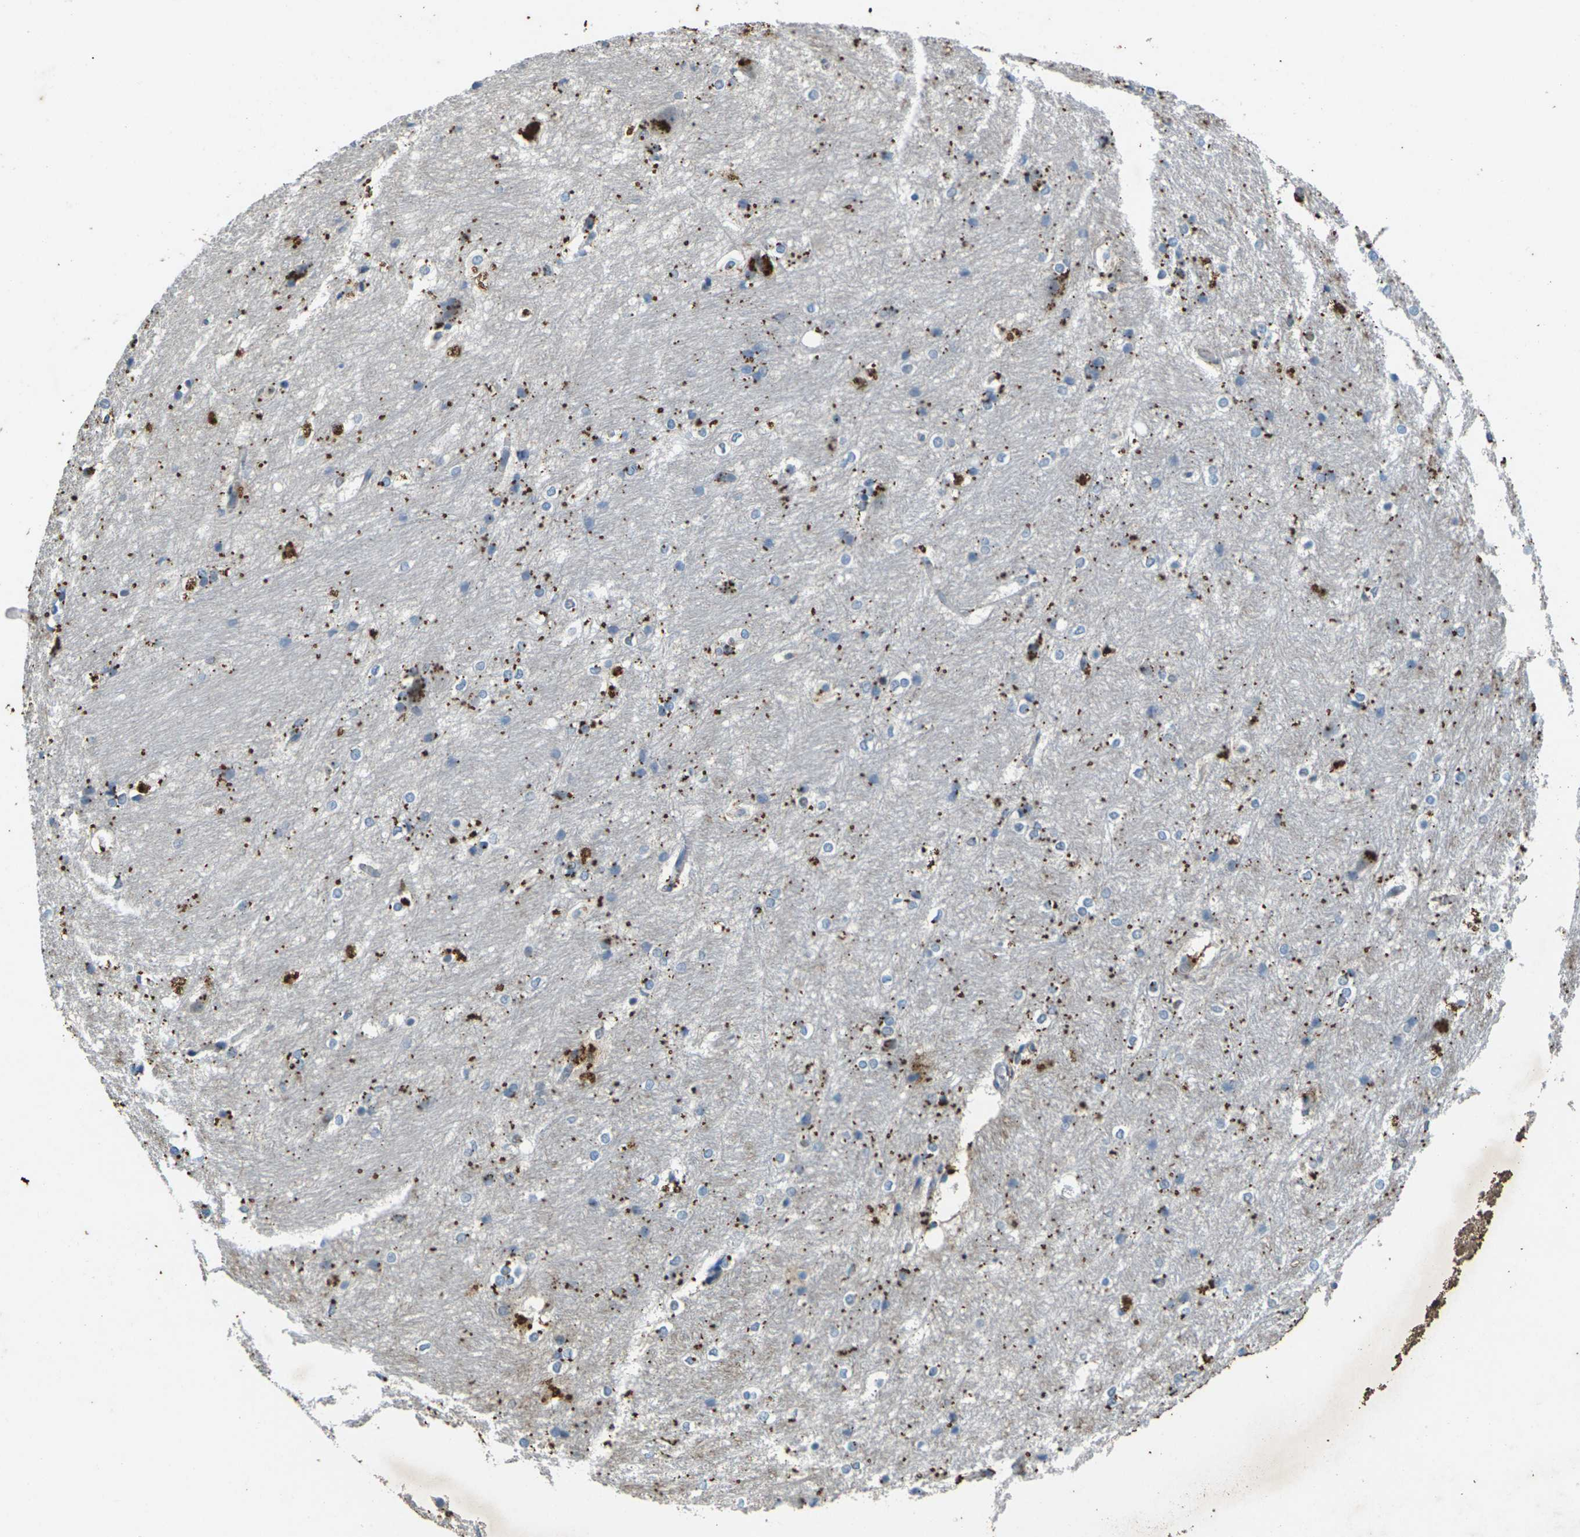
{"staining": {"intensity": "strong", "quantity": "<25%", "location": "cytoplasmic/membranous"}, "tissue": "hippocampus", "cell_type": "Glial cells", "image_type": "normal", "snomed": [{"axis": "morphology", "description": "Normal tissue, NOS"}, {"axis": "topography", "description": "Hippocampus"}], "caption": "Immunohistochemical staining of benign hippocampus displays <25% levels of strong cytoplasmic/membranous protein staining in approximately <25% of glial cells. The protein of interest is shown in brown color, while the nuclei are stained blue.", "gene": "SIGLEC14", "patient": {"sex": "female", "age": 19}}